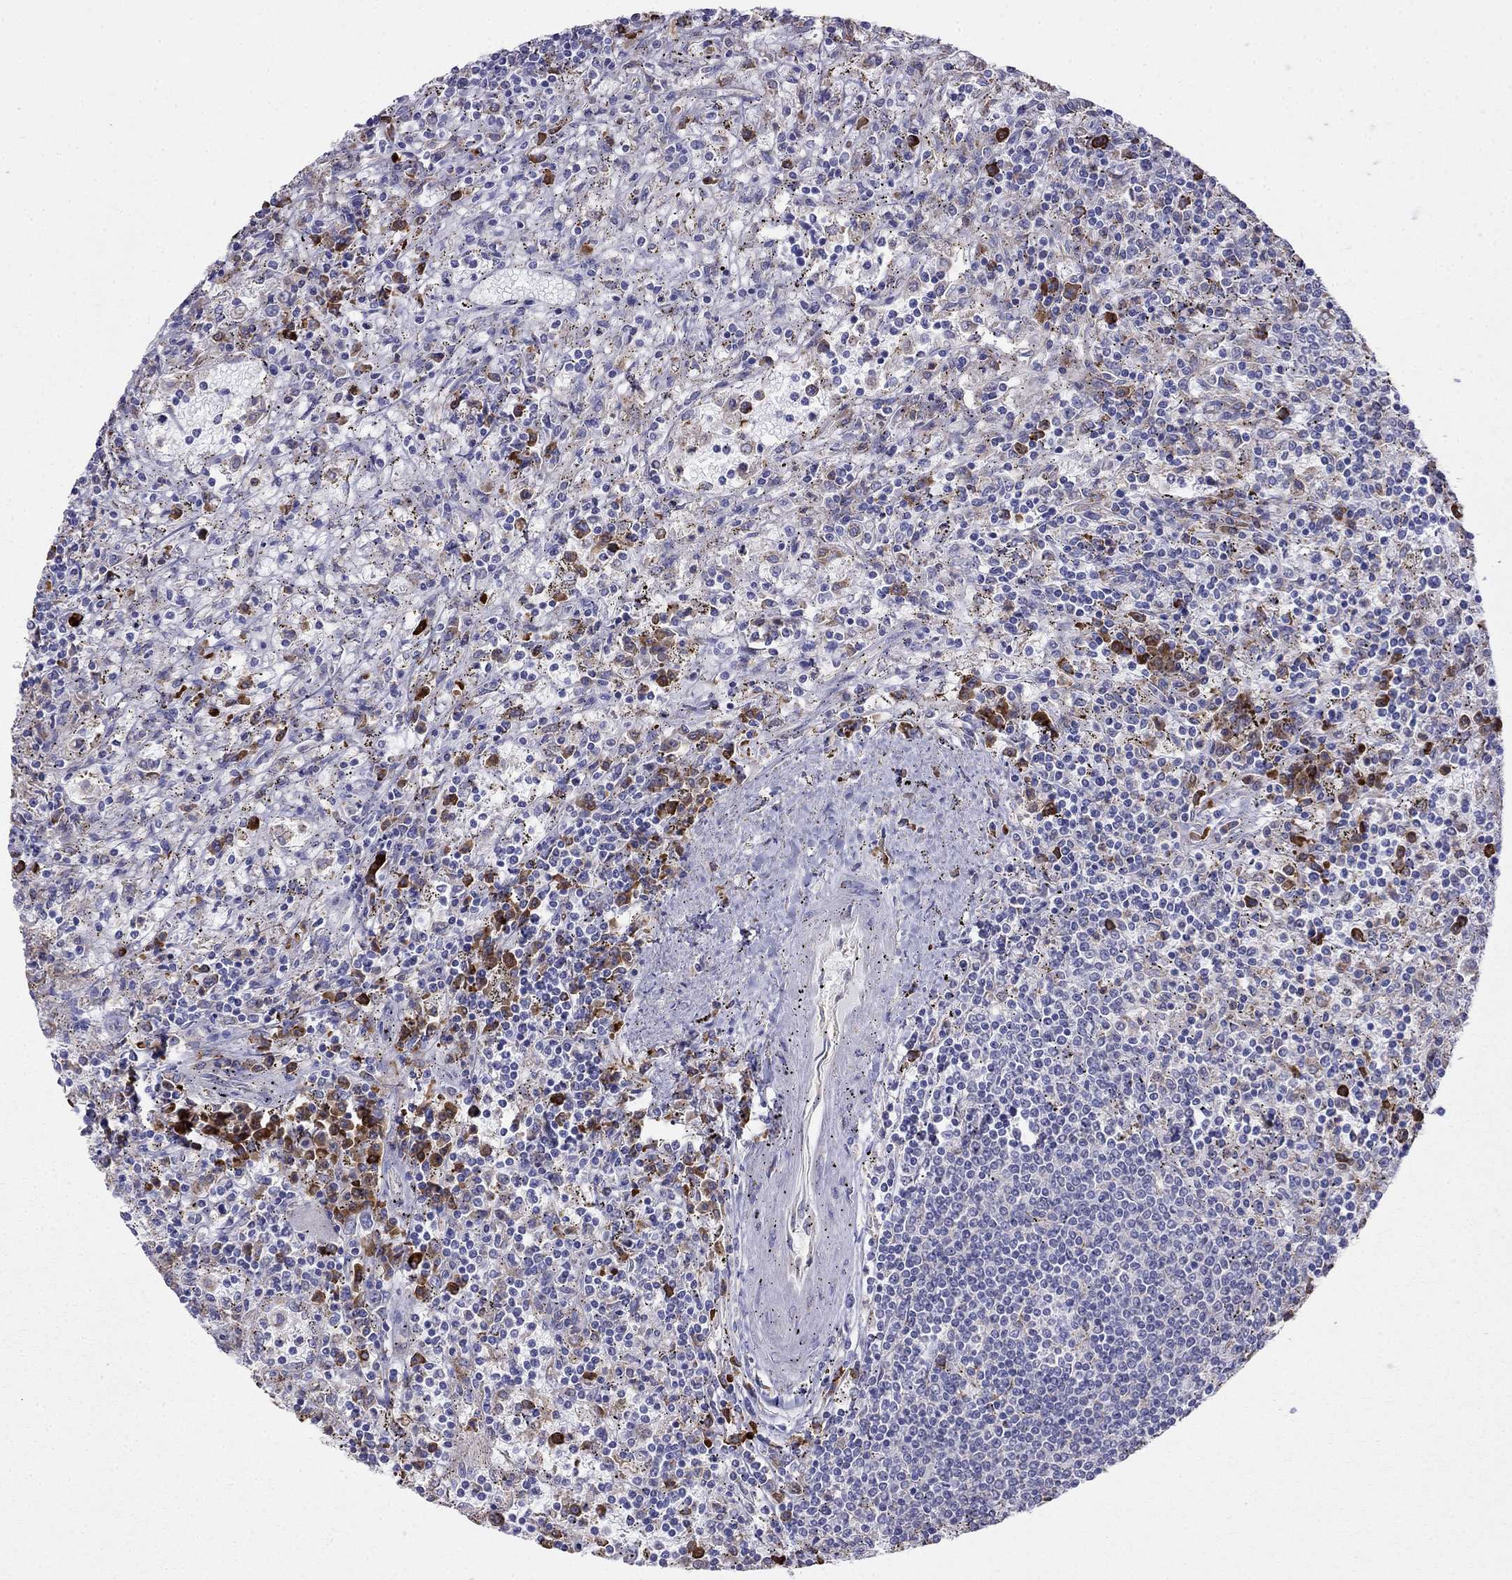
{"staining": {"intensity": "negative", "quantity": "none", "location": "none"}, "tissue": "lymphoma", "cell_type": "Tumor cells", "image_type": "cancer", "snomed": [{"axis": "morphology", "description": "Malignant lymphoma, non-Hodgkin's type, Low grade"}, {"axis": "topography", "description": "Spleen"}], "caption": "This is an immunohistochemistry (IHC) histopathology image of low-grade malignant lymphoma, non-Hodgkin's type. There is no expression in tumor cells.", "gene": "LONRF2", "patient": {"sex": "male", "age": 62}}